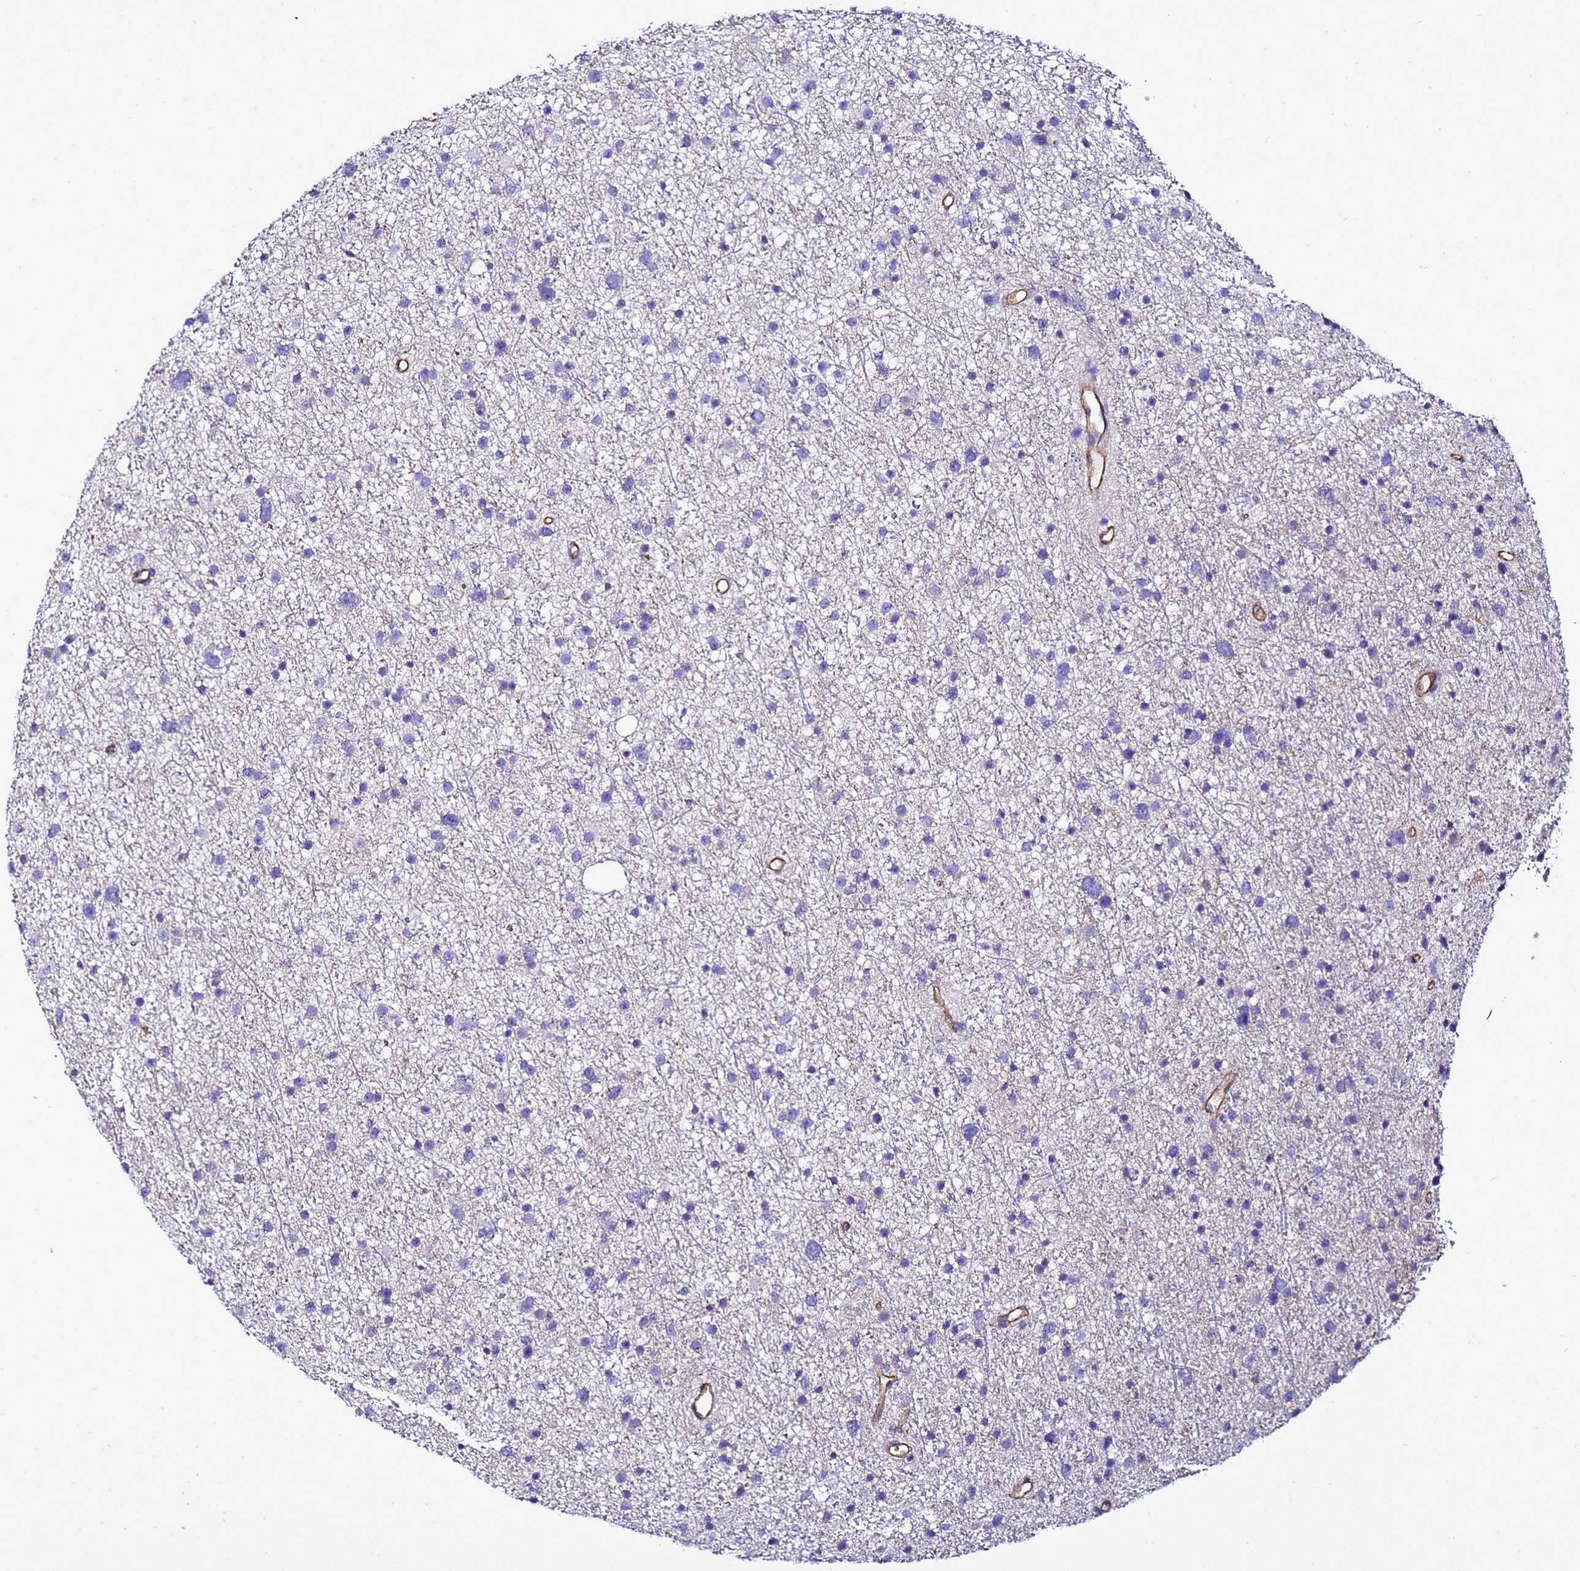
{"staining": {"intensity": "negative", "quantity": "none", "location": "none"}, "tissue": "glioma", "cell_type": "Tumor cells", "image_type": "cancer", "snomed": [{"axis": "morphology", "description": "Glioma, malignant, Low grade"}, {"axis": "topography", "description": "Cerebral cortex"}], "caption": "There is no significant positivity in tumor cells of malignant glioma (low-grade).", "gene": "MYL12A", "patient": {"sex": "female", "age": 39}}